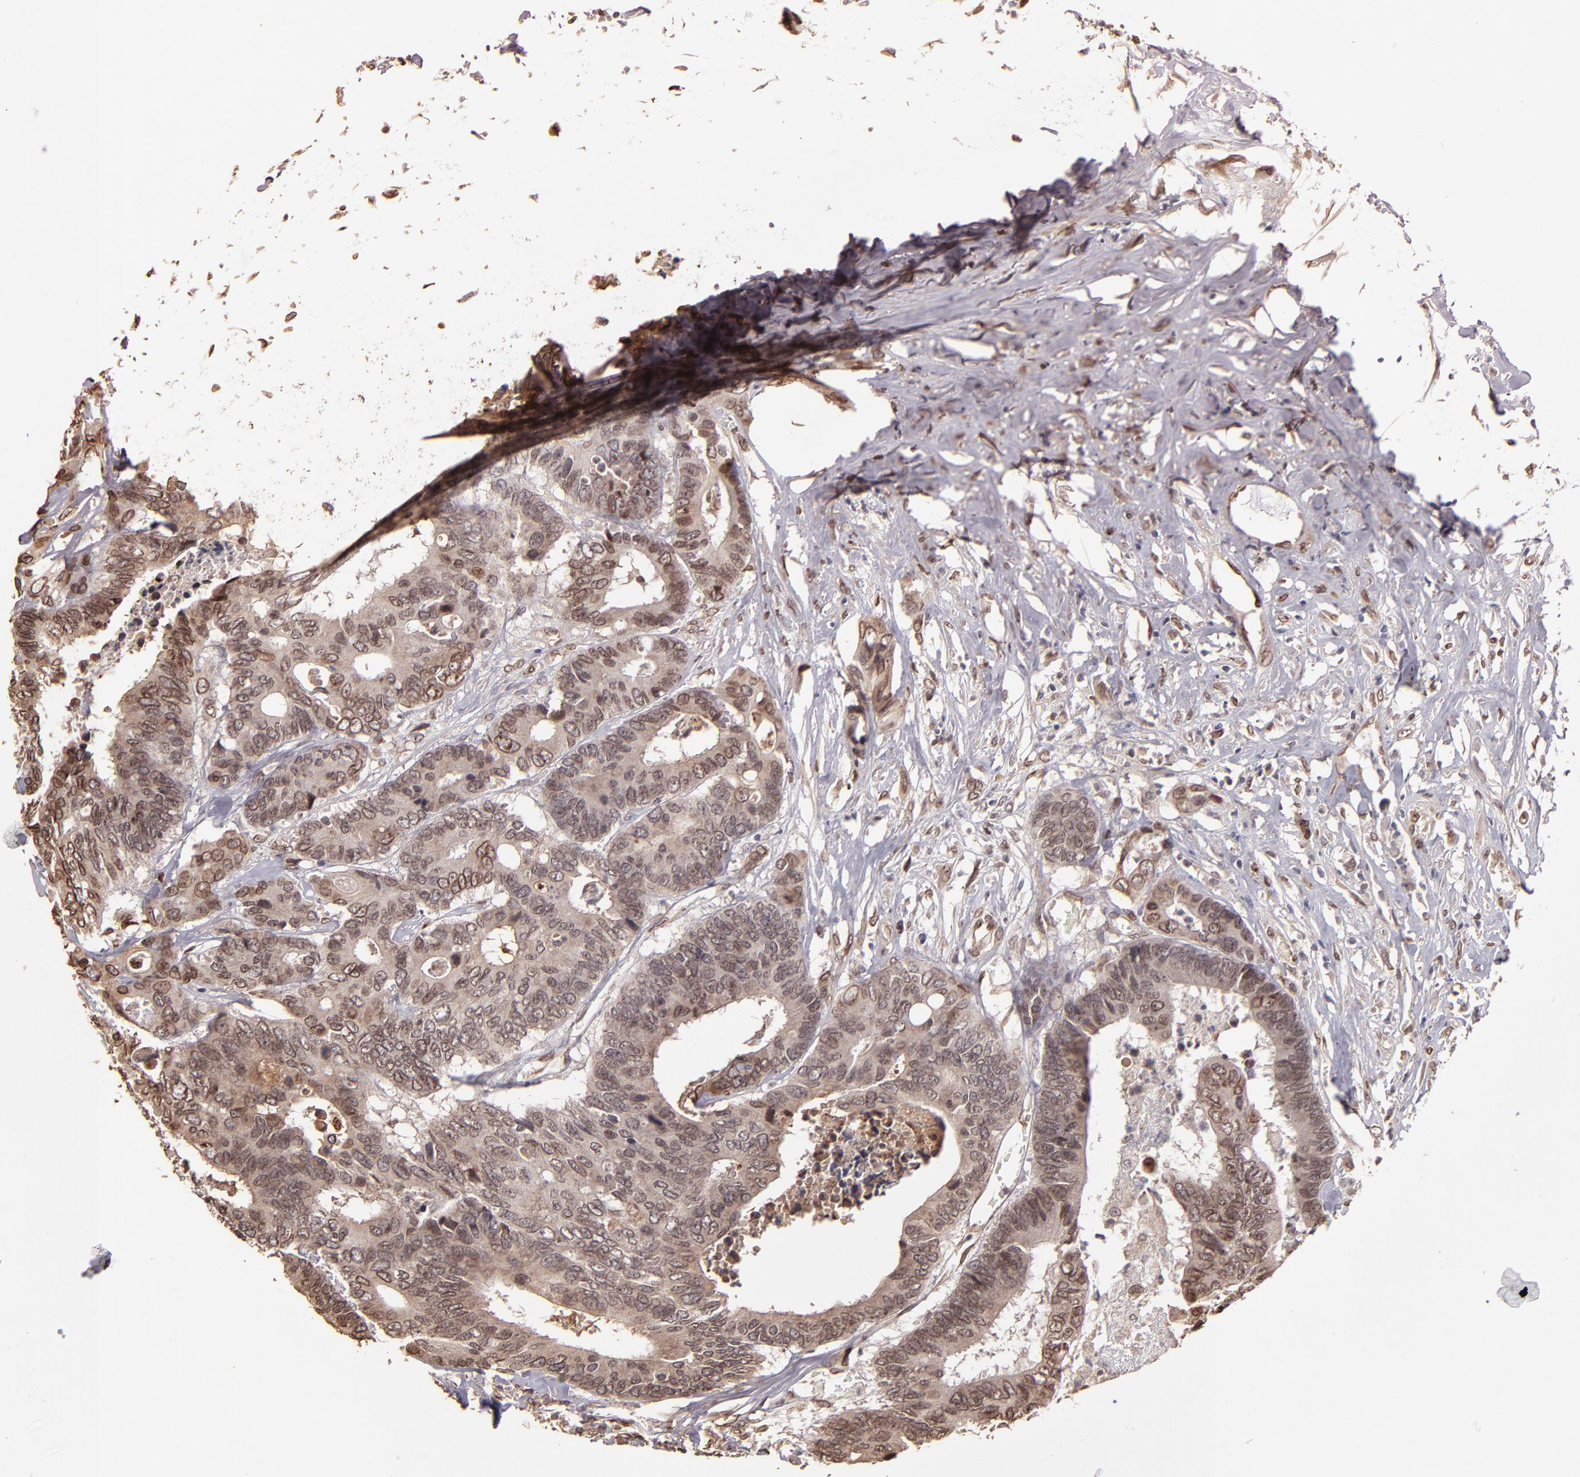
{"staining": {"intensity": "weak", "quantity": ">75%", "location": "cytoplasmic/membranous,nuclear"}, "tissue": "colorectal cancer", "cell_type": "Tumor cells", "image_type": "cancer", "snomed": [{"axis": "morphology", "description": "Adenocarcinoma, NOS"}, {"axis": "topography", "description": "Rectum"}], "caption": "Tumor cells exhibit low levels of weak cytoplasmic/membranous and nuclear expression in approximately >75% of cells in colorectal adenocarcinoma.", "gene": "PUM3", "patient": {"sex": "male", "age": 55}}